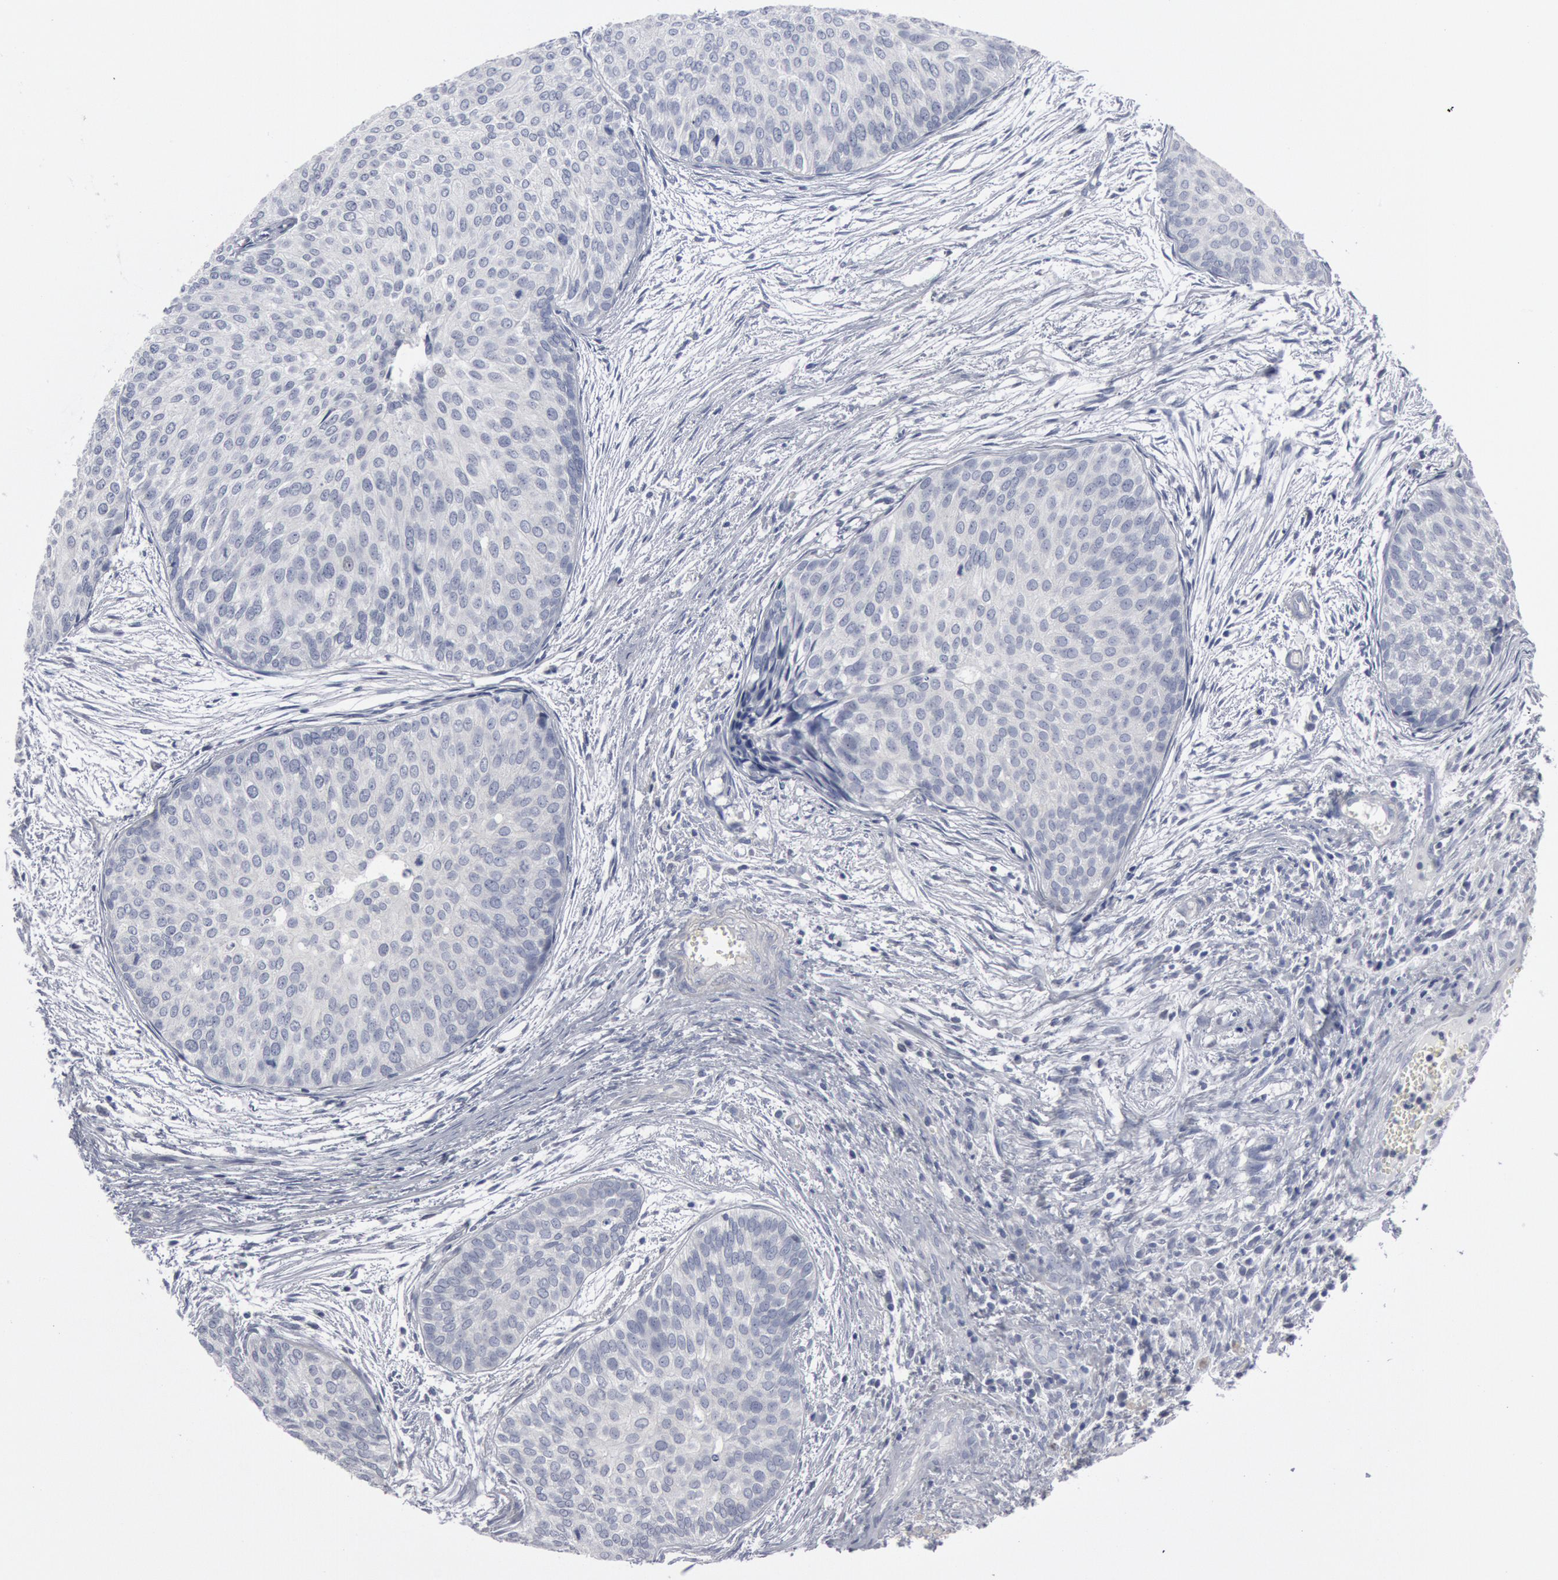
{"staining": {"intensity": "negative", "quantity": "none", "location": "none"}, "tissue": "urothelial cancer", "cell_type": "Tumor cells", "image_type": "cancer", "snomed": [{"axis": "morphology", "description": "Urothelial carcinoma, Low grade"}, {"axis": "topography", "description": "Urinary bladder"}], "caption": "Immunohistochemical staining of low-grade urothelial carcinoma demonstrates no significant expression in tumor cells.", "gene": "DMC1", "patient": {"sex": "male", "age": 84}}